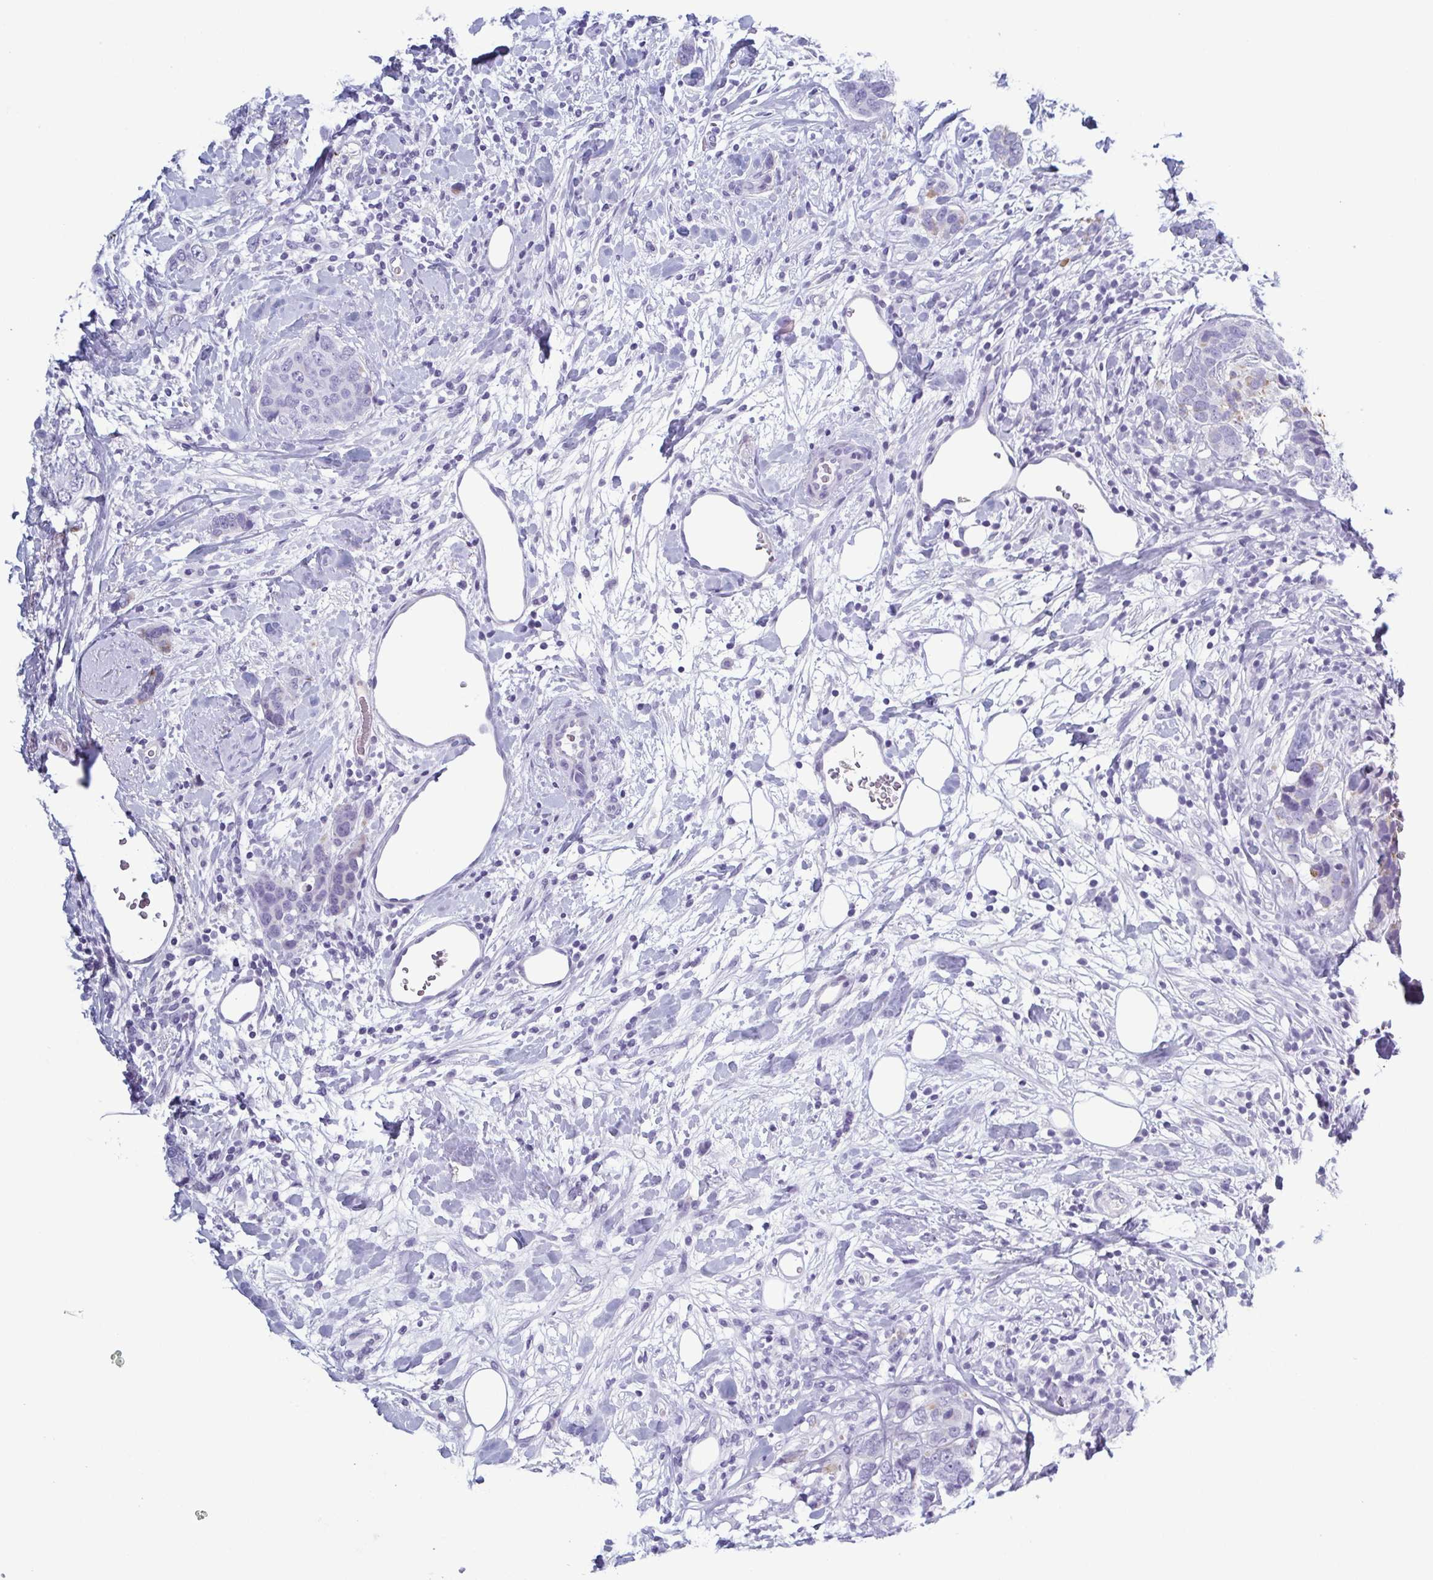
{"staining": {"intensity": "negative", "quantity": "none", "location": "none"}, "tissue": "breast cancer", "cell_type": "Tumor cells", "image_type": "cancer", "snomed": [{"axis": "morphology", "description": "Lobular carcinoma"}, {"axis": "topography", "description": "Breast"}], "caption": "Immunohistochemistry (IHC) image of human breast cancer (lobular carcinoma) stained for a protein (brown), which shows no expression in tumor cells.", "gene": "KRT10", "patient": {"sex": "female", "age": 59}}